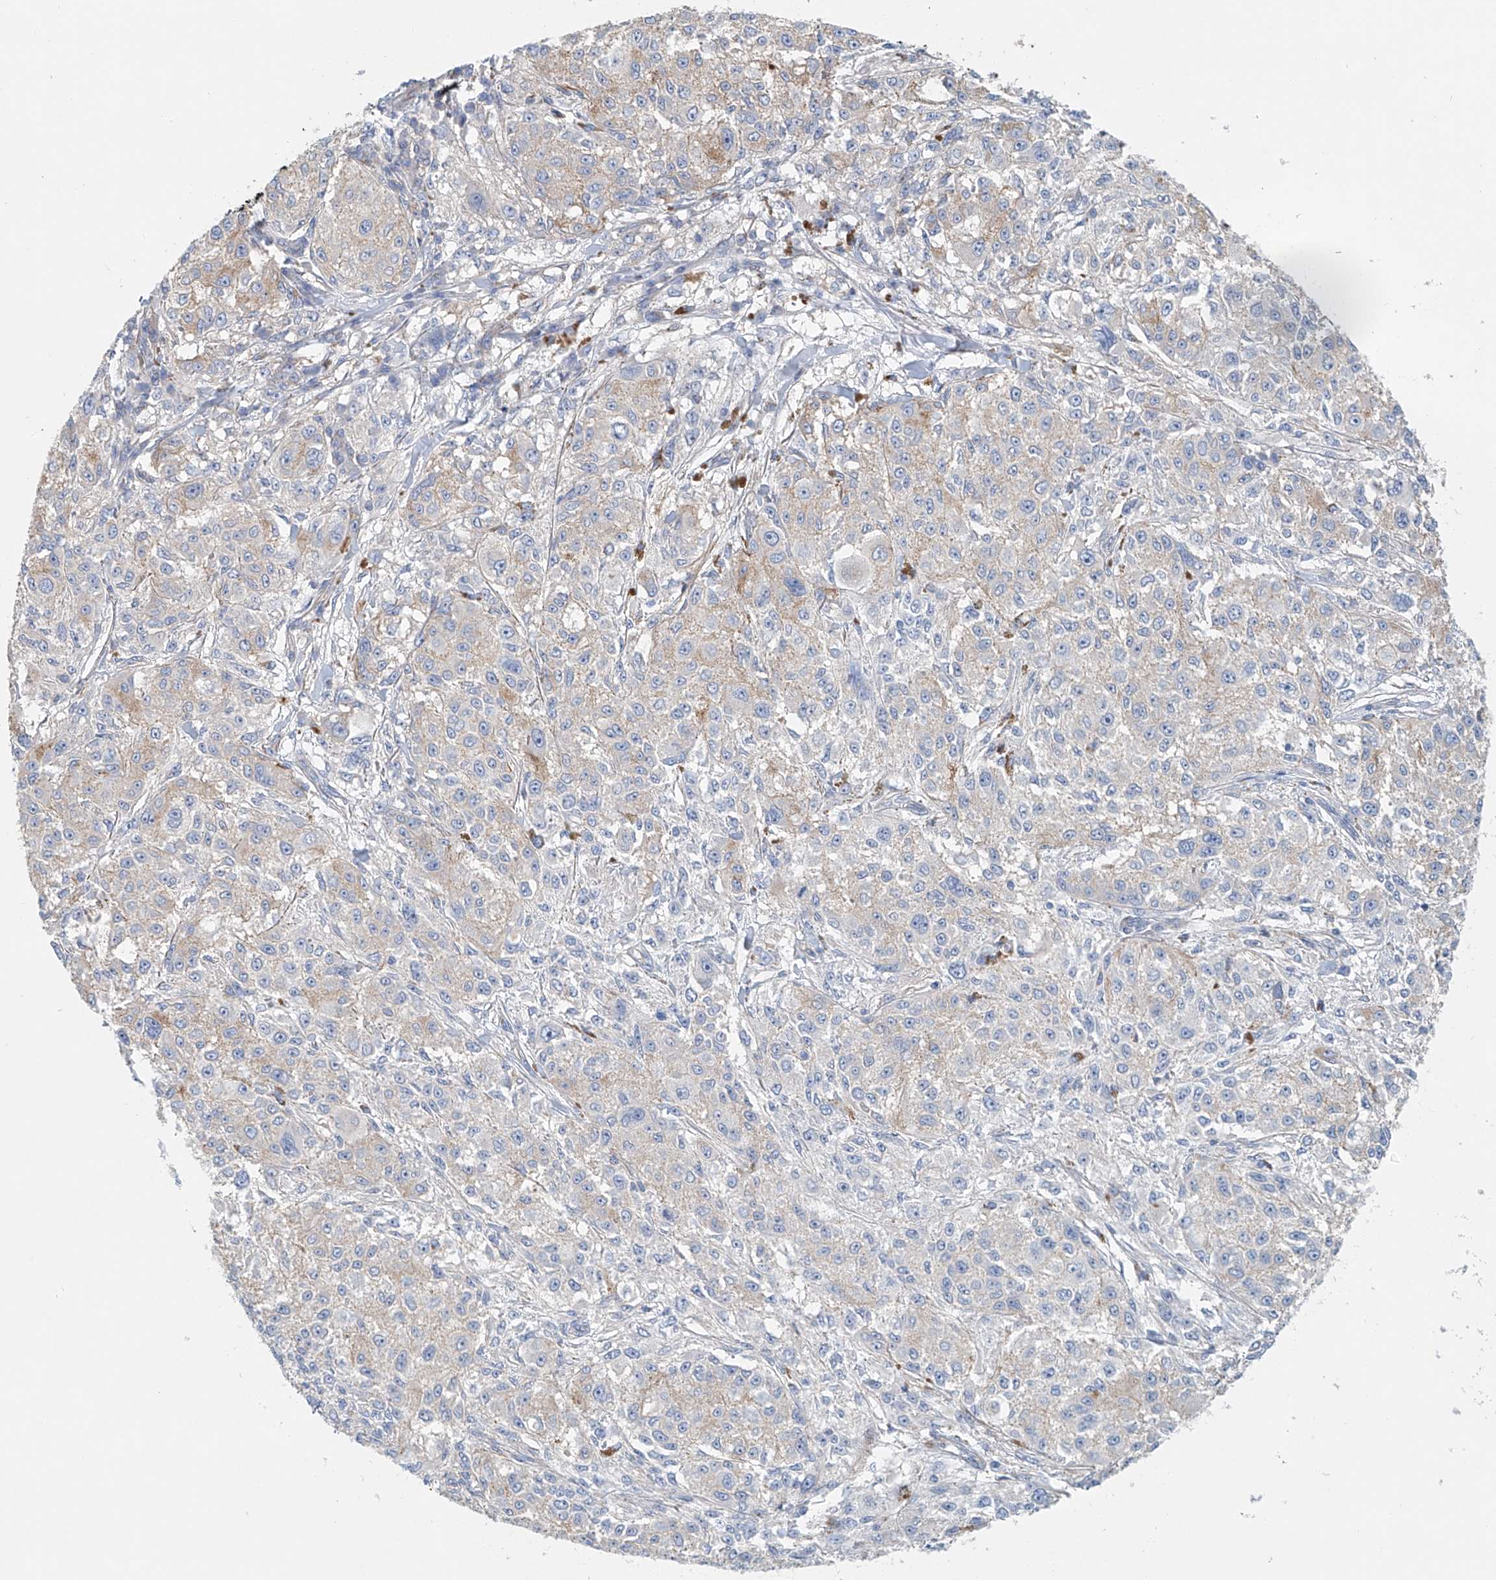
{"staining": {"intensity": "weak", "quantity": "<25%", "location": "cytoplasmic/membranous"}, "tissue": "melanoma", "cell_type": "Tumor cells", "image_type": "cancer", "snomed": [{"axis": "morphology", "description": "Necrosis, NOS"}, {"axis": "morphology", "description": "Malignant melanoma, NOS"}, {"axis": "topography", "description": "Skin"}], "caption": "This is an IHC photomicrograph of human malignant melanoma. There is no positivity in tumor cells.", "gene": "FRYL", "patient": {"sex": "female", "age": 87}}